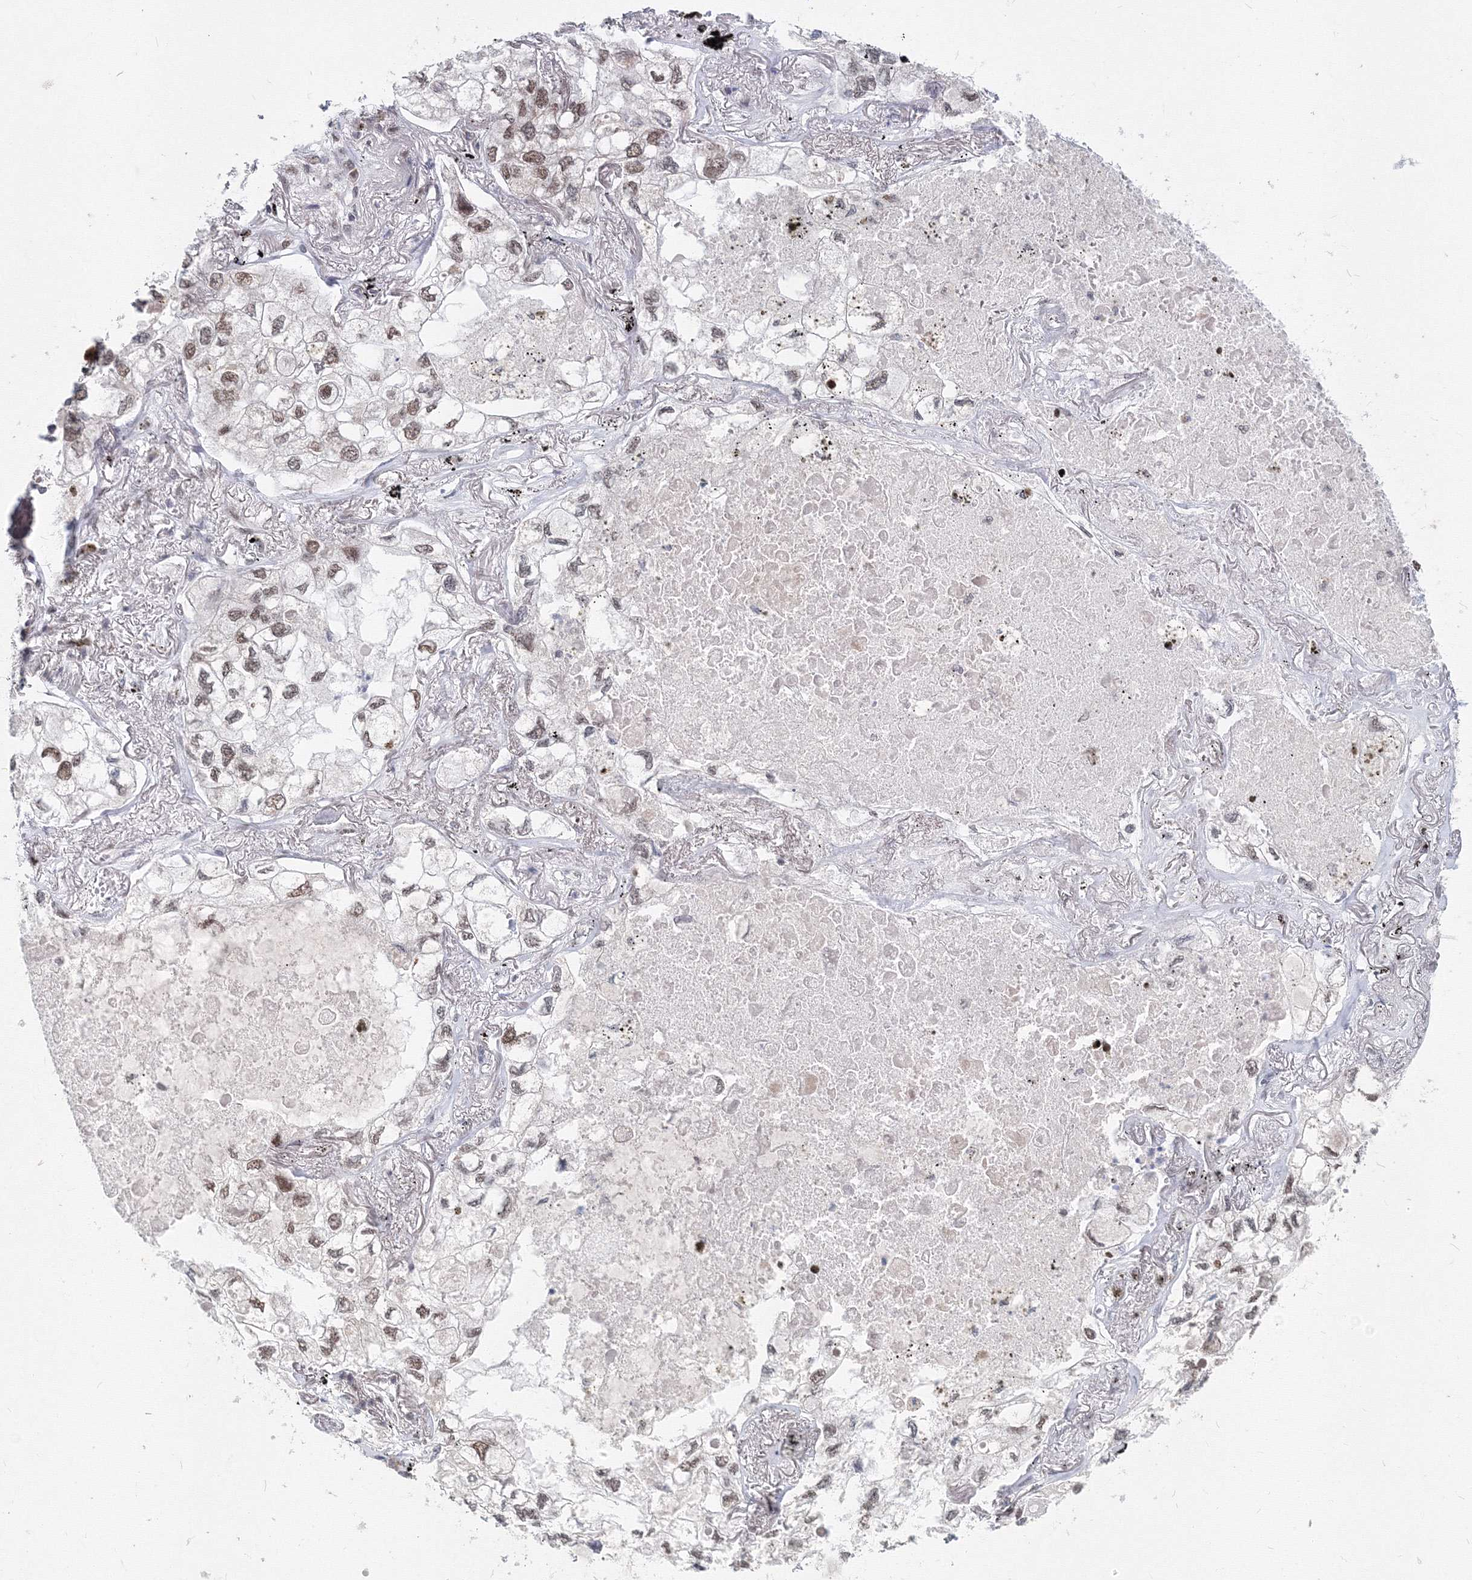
{"staining": {"intensity": "moderate", "quantity": "25%-75%", "location": "nuclear"}, "tissue": "lung cancer", "cell_type": "Tumor cells", "image_type": "cancer", "snomed": [{"axis": "morphology", "description": "Adenocarcinoma, NOS"}, {"axis": "topography", "description": "Lung"}], "caption": "Lung cancer stained with DAB immunohistochemistry shows medium levels of moderate nuclear staining in about 25%-75% of tumor cells.", "gene": "SF3B6", "patient": {"sex": "male", "age": 65}}